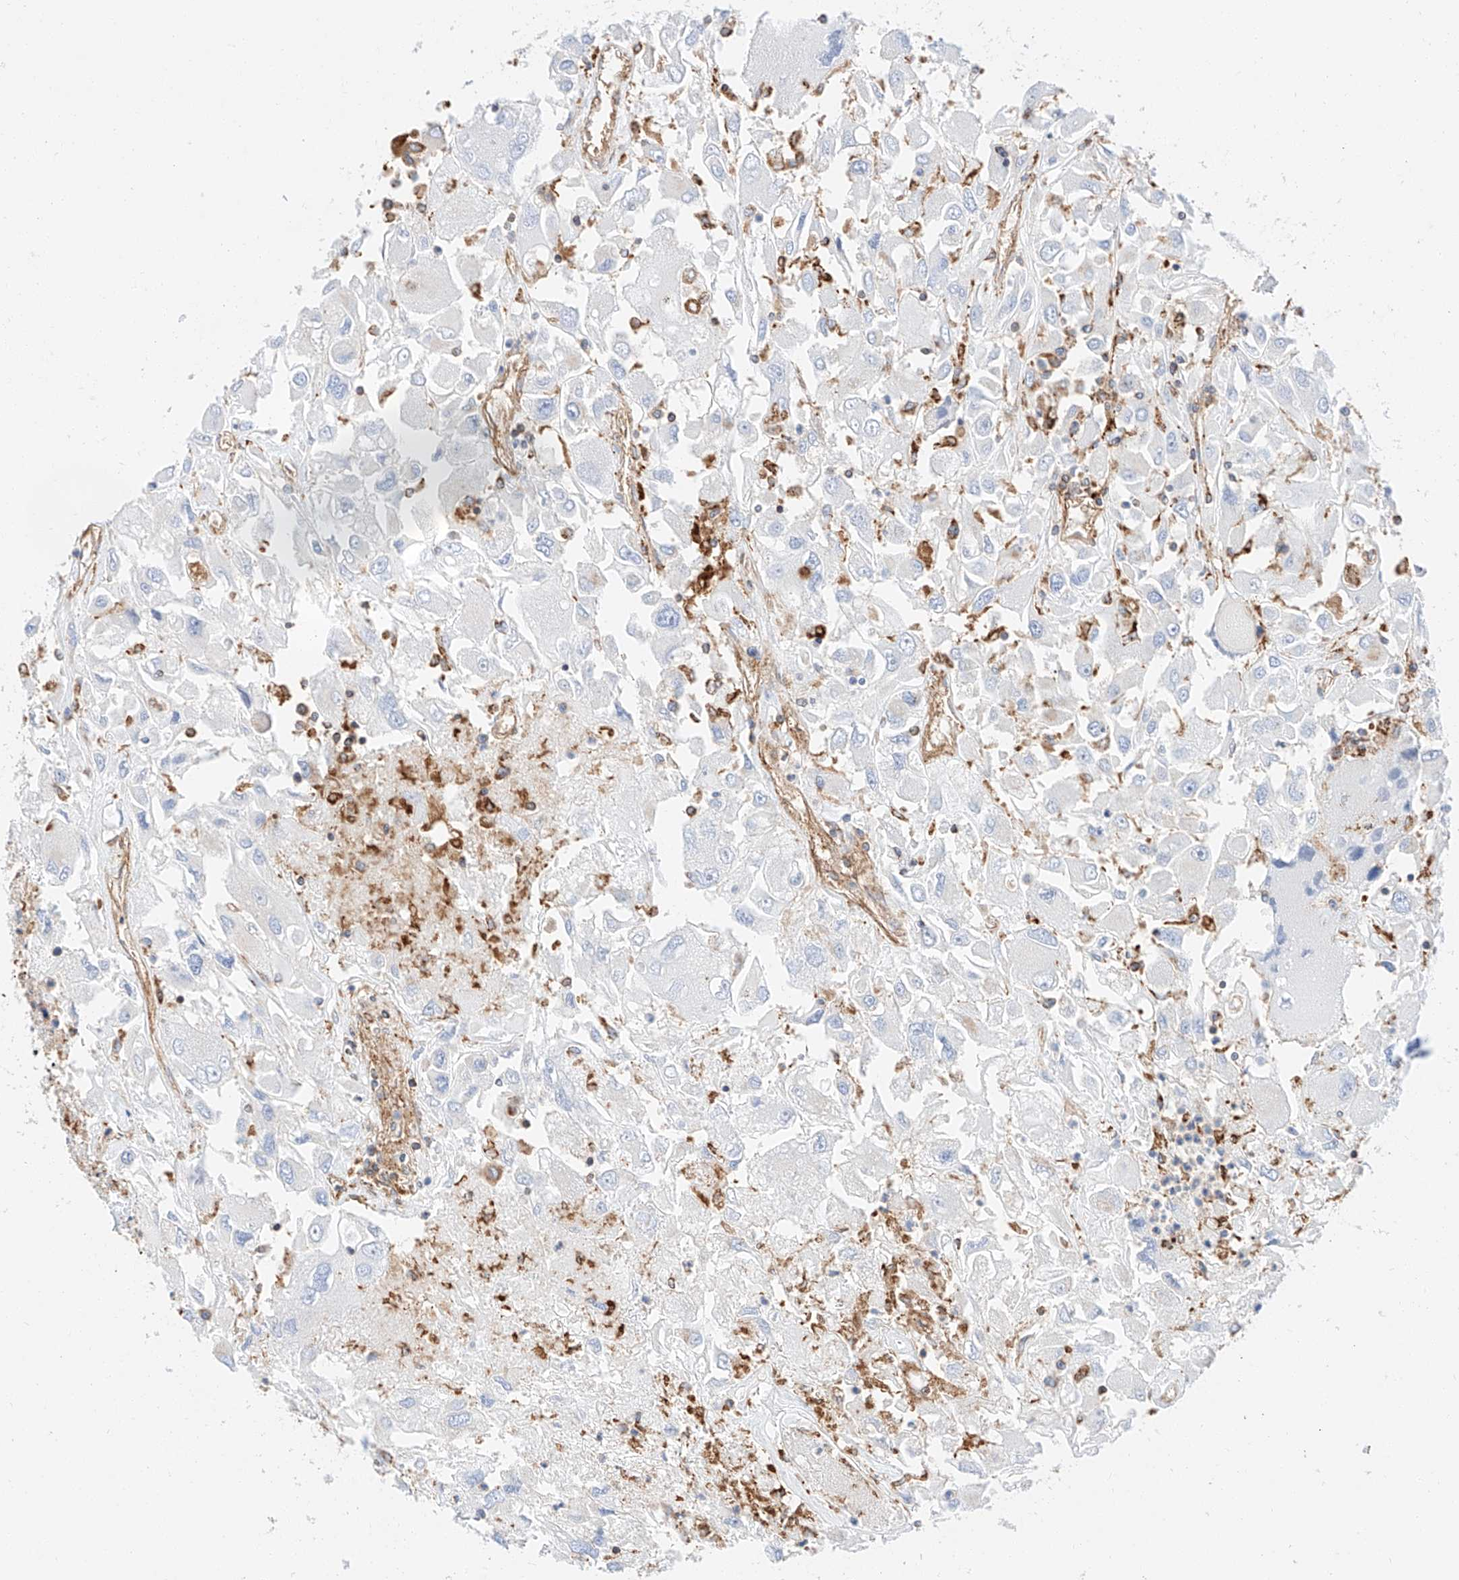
{"staining": {"intensity": "negative", "quantity": "none", "location": "none"}, "tissue": "renal cancer", "cell_type": "Tumor cells", "image_type": "cancer", "snomed": [{"axis": "morphology", "description": "Adenocarcinoma, NOS"}, {"axis": "topography", "description": "Kidney"}], "caption": "DAB immunohistochemical staining of renal cancer (adenocarcinoma) shows no significant staining in tumor cells.", "gene": "HAUS4", "patient": {"sex": "female", "age": 52}}